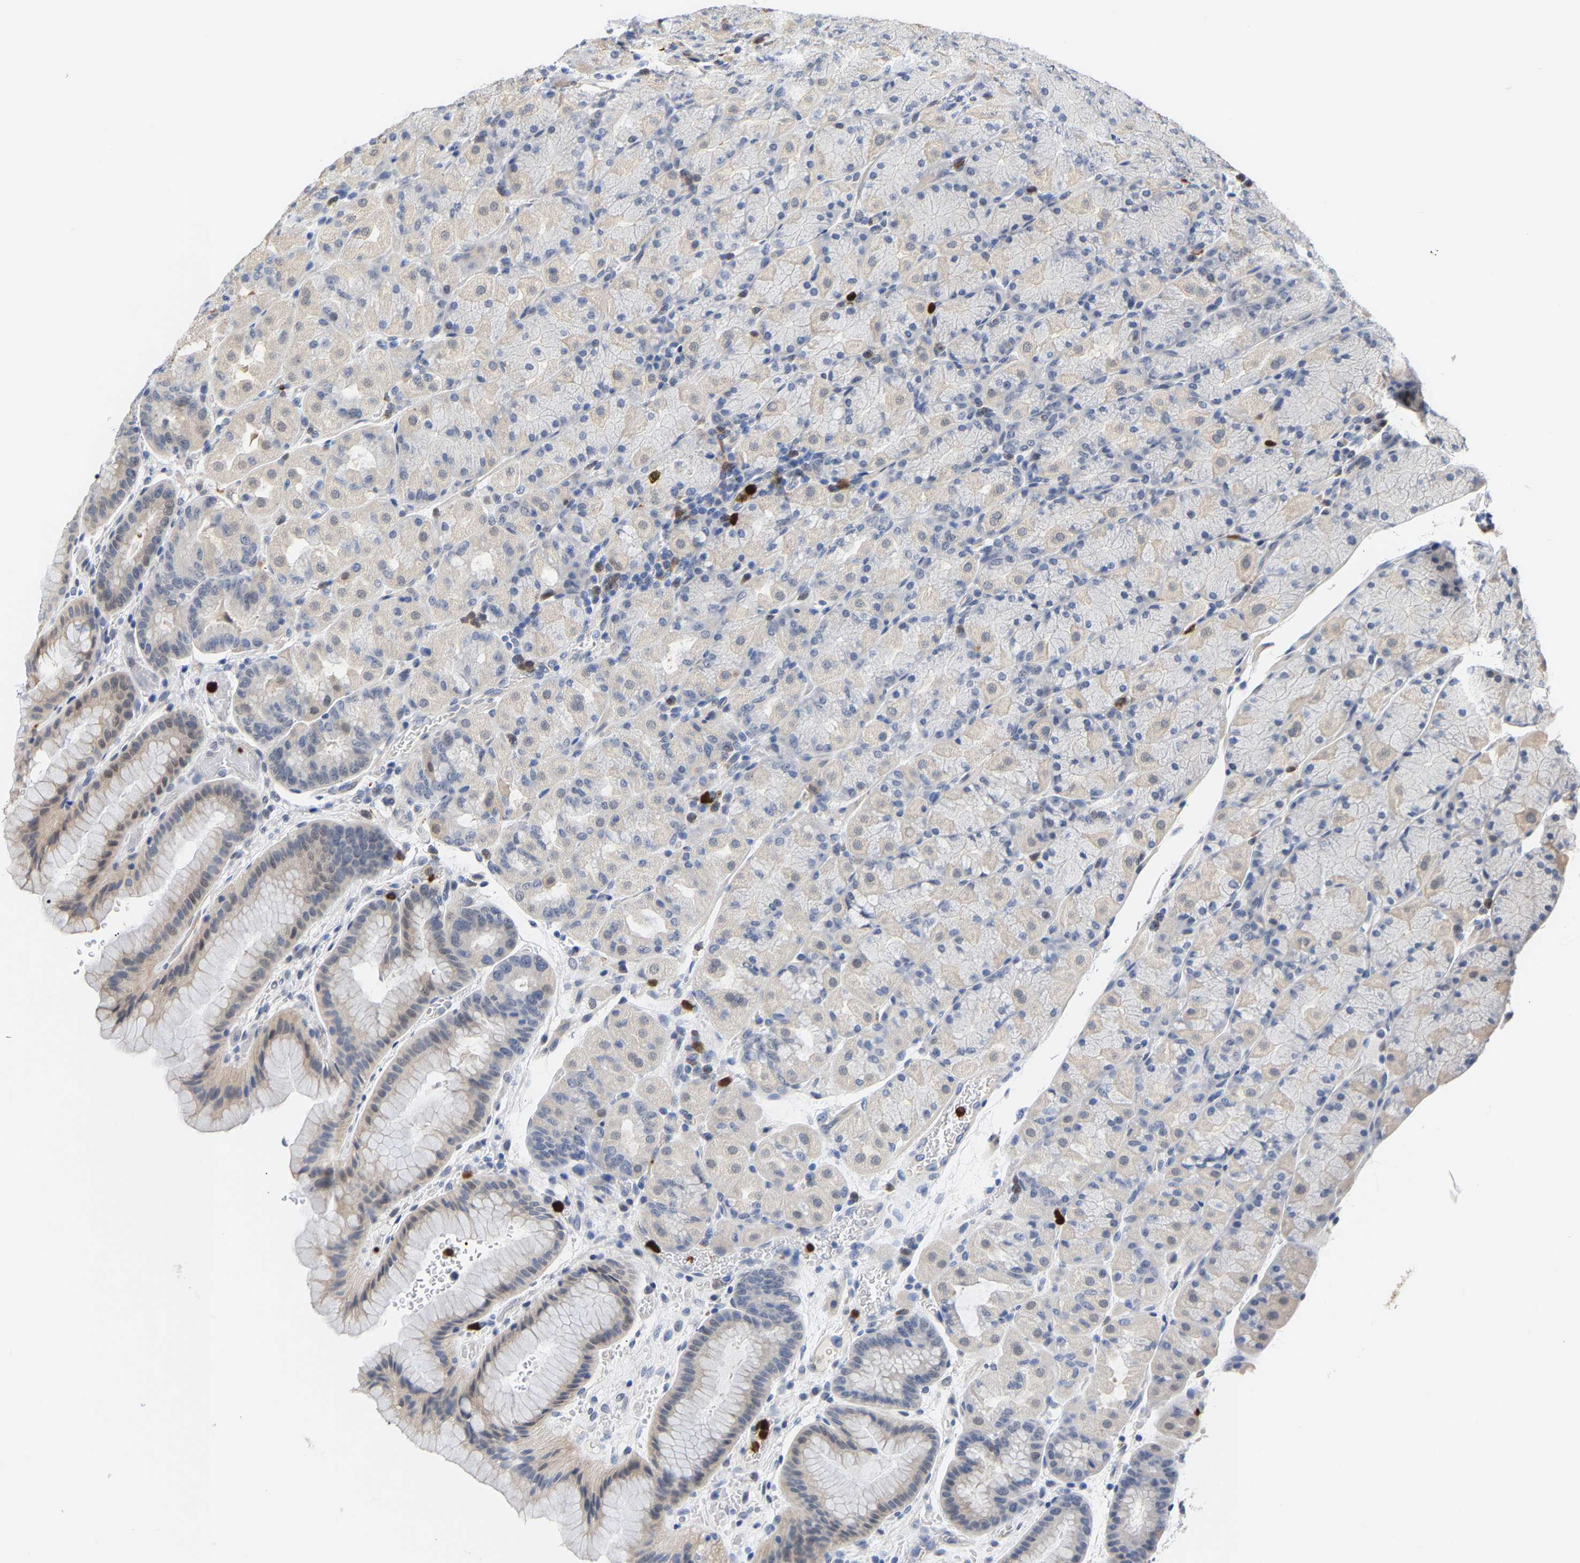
{"staining": {"intensity": "weak", "quantity": "<25%", "location": "cytoplasmic/membranous"}, "tissue": "stomach", "cell_type": "Glandular cells", "image_type": "normal", "snomed": [{"axis": "morphology", "description": "Normal tissue, NOS"}, {"axis": "morphology", "description": "Carcinoid, malignant, NOS"}, {"axis": "topography", "description": "Stomach, upper"}], "caption": "This is an immunohistochemistry photomicrograph of benign human stomach. There is no expression in glandular cells.", "gene": "TDRD7", "patient": {"sex": "male", "age": 39}}